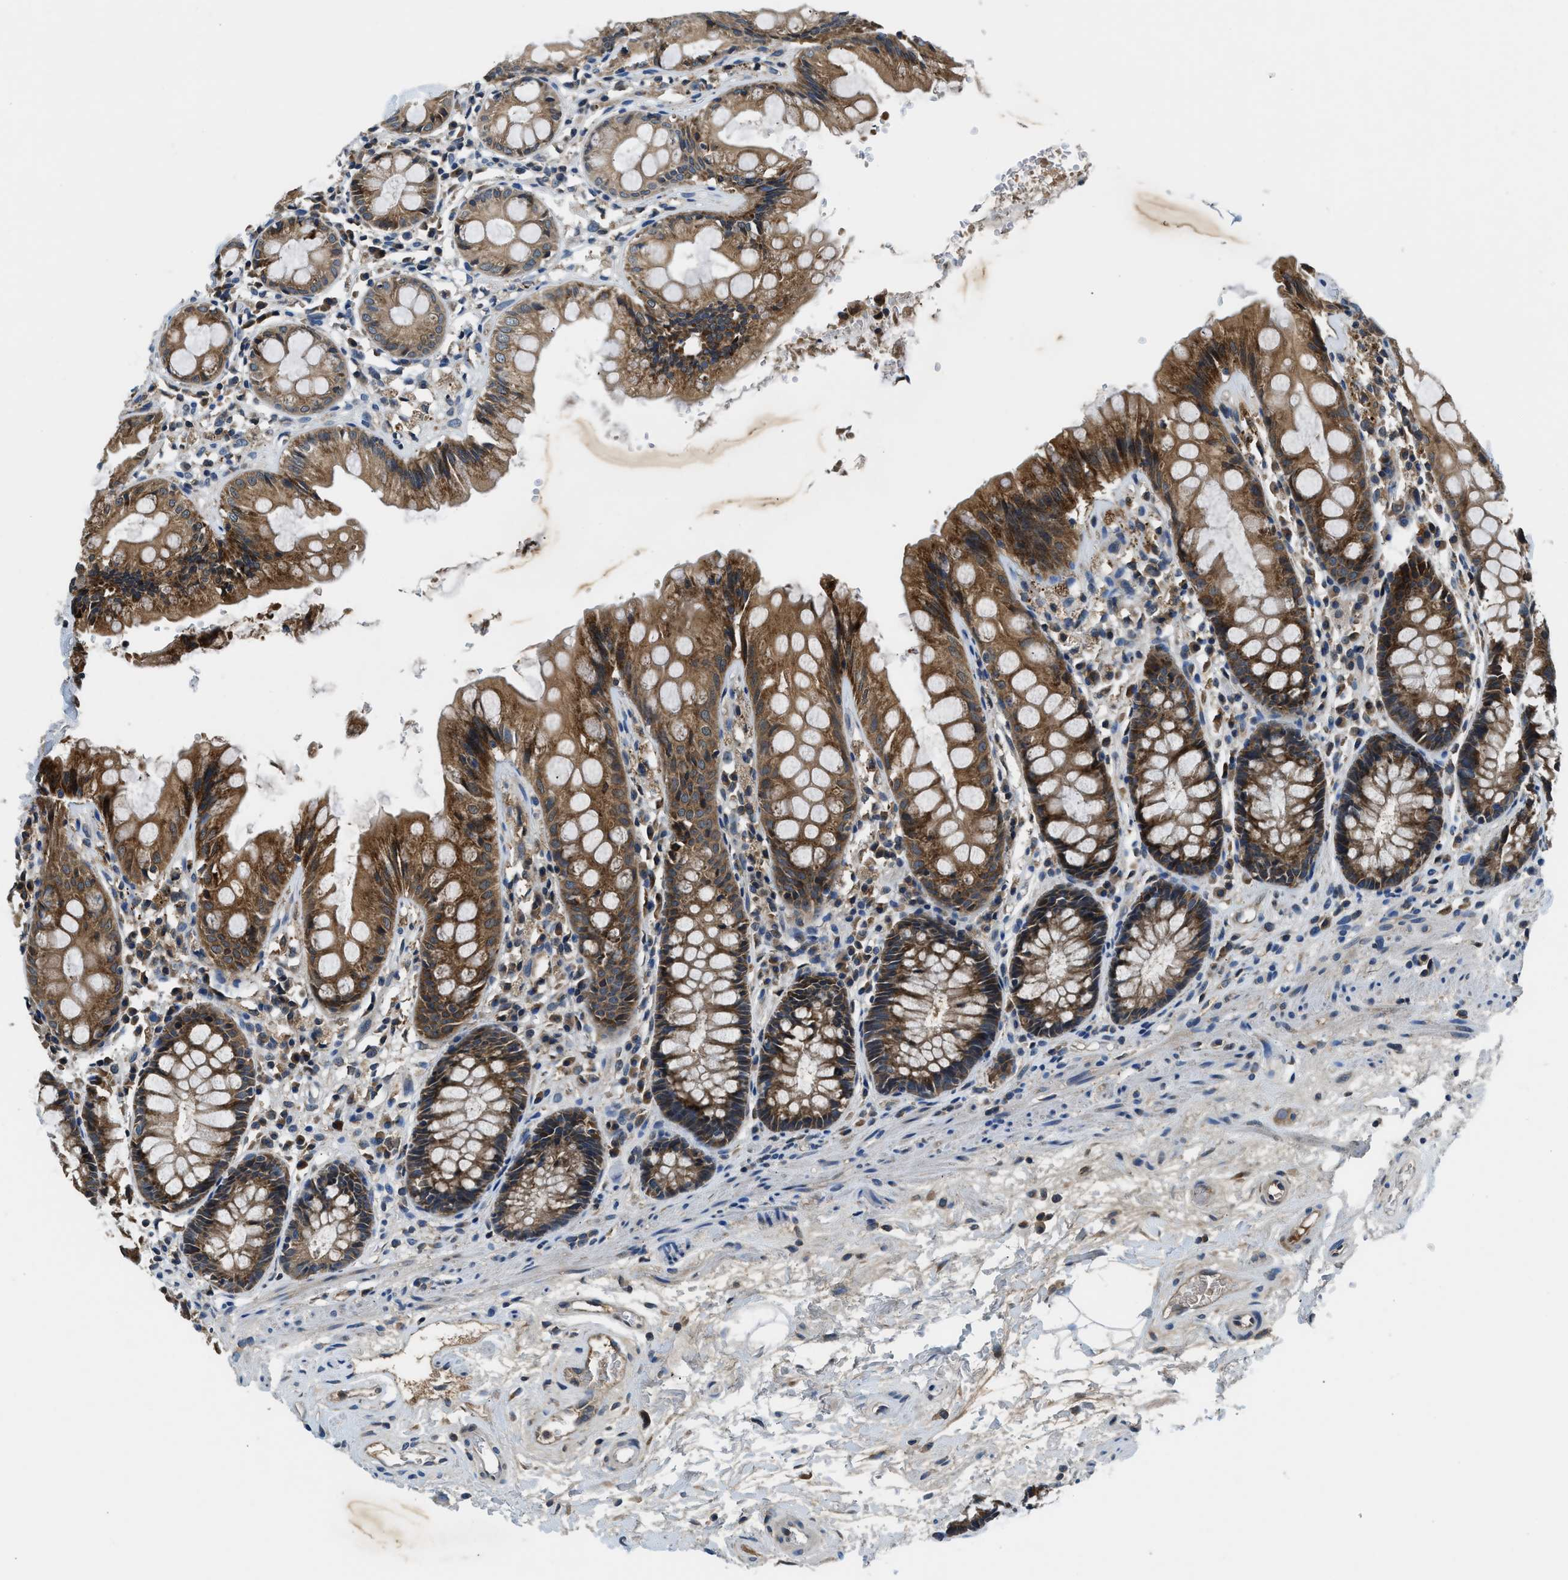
{"staining": {"intensity": "moderate", "quantity": ">75%", "location": "cytoplasmic/membranous"}, "tissue": "rectum", "cell_type": "Glandular cells", "image_type": "normal", "snomed": [{"axis": "morphology", "description": "Normal tissue, NOS"}, {"axis": "topography", "description": "Rectum"}], "caption": "Immunohistochemical staining of benign human rectum reveals >75% levels of moderate cytoplasmic/membranous protein expression in about >75% of glandular cells. The staining was performed using DAB, with brown indicating positive protein expression. Nuclei are stained blue with hematoxylin.", "gene": "PAFAH2", "patient": {"sex": "male", "age": 64}}